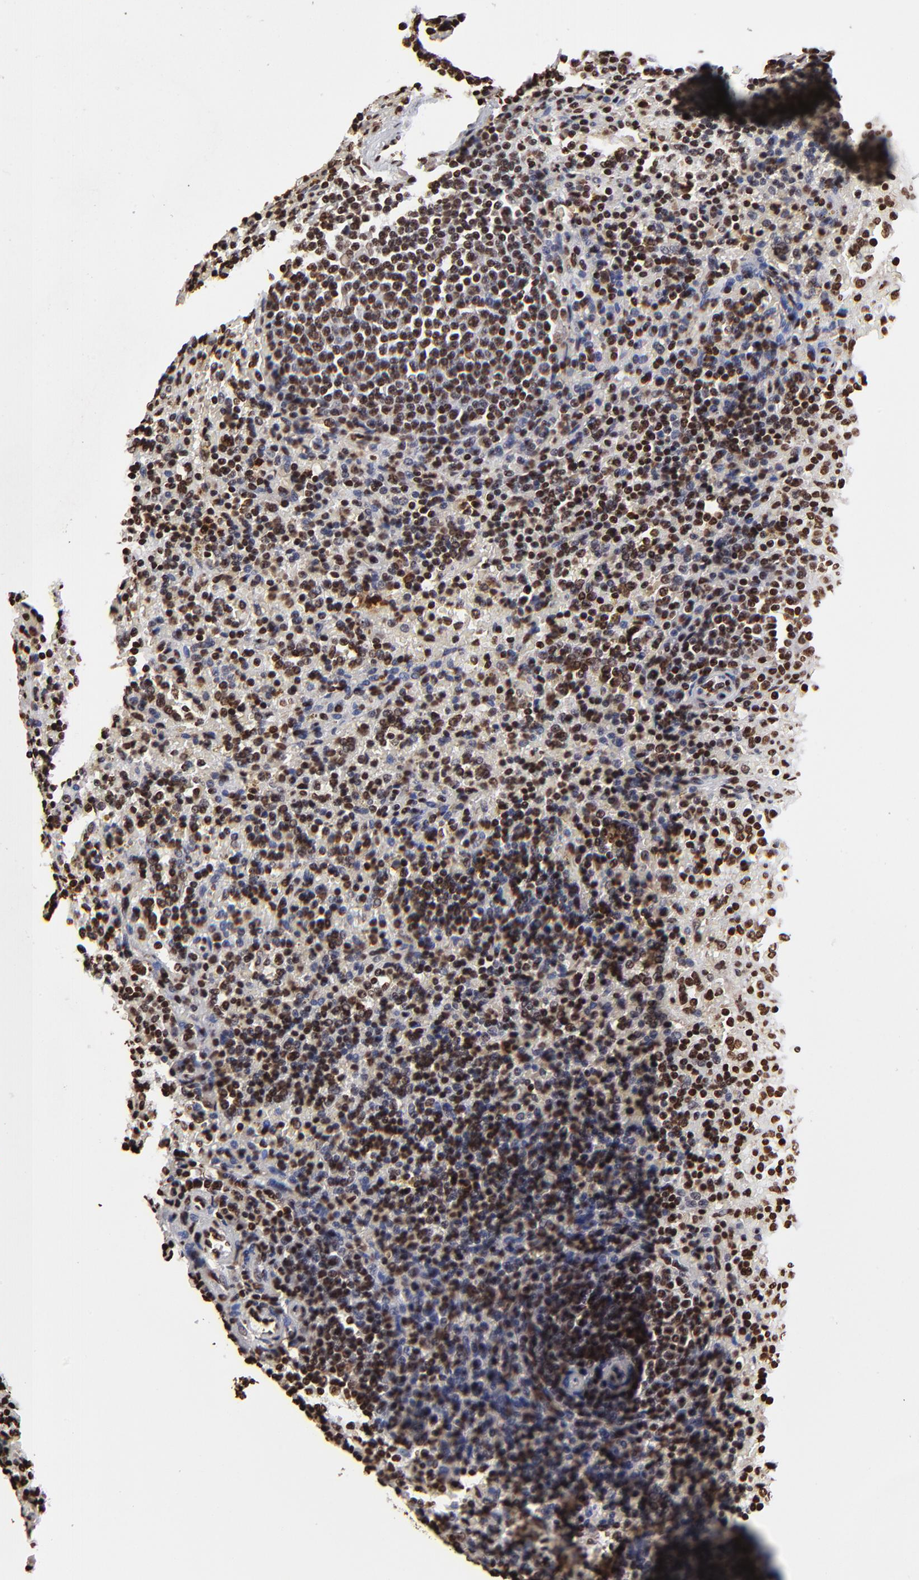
{"staining": {"intensity": "strong", "quantity": "25%-75%", "location": "nuclear"}, "tissue": "lymphoma", "cell_type": "Tumor cells", "image_type": "cancer", "snomed": [{"axis": "morphology", "description": "Malignant lymphoma, non-Hodgkin's type, Low grade"}, {"axis": "topography", "description": "Spleen"}], "caption": "Tumor cells exhibit strong nuclear positivity in approximately 25%-75% of cells in low-grade malignant lymphoma, non-Hodgkin's type.", "gene": "ZNF544", "patient": {"sex": "male", "age": 67}}